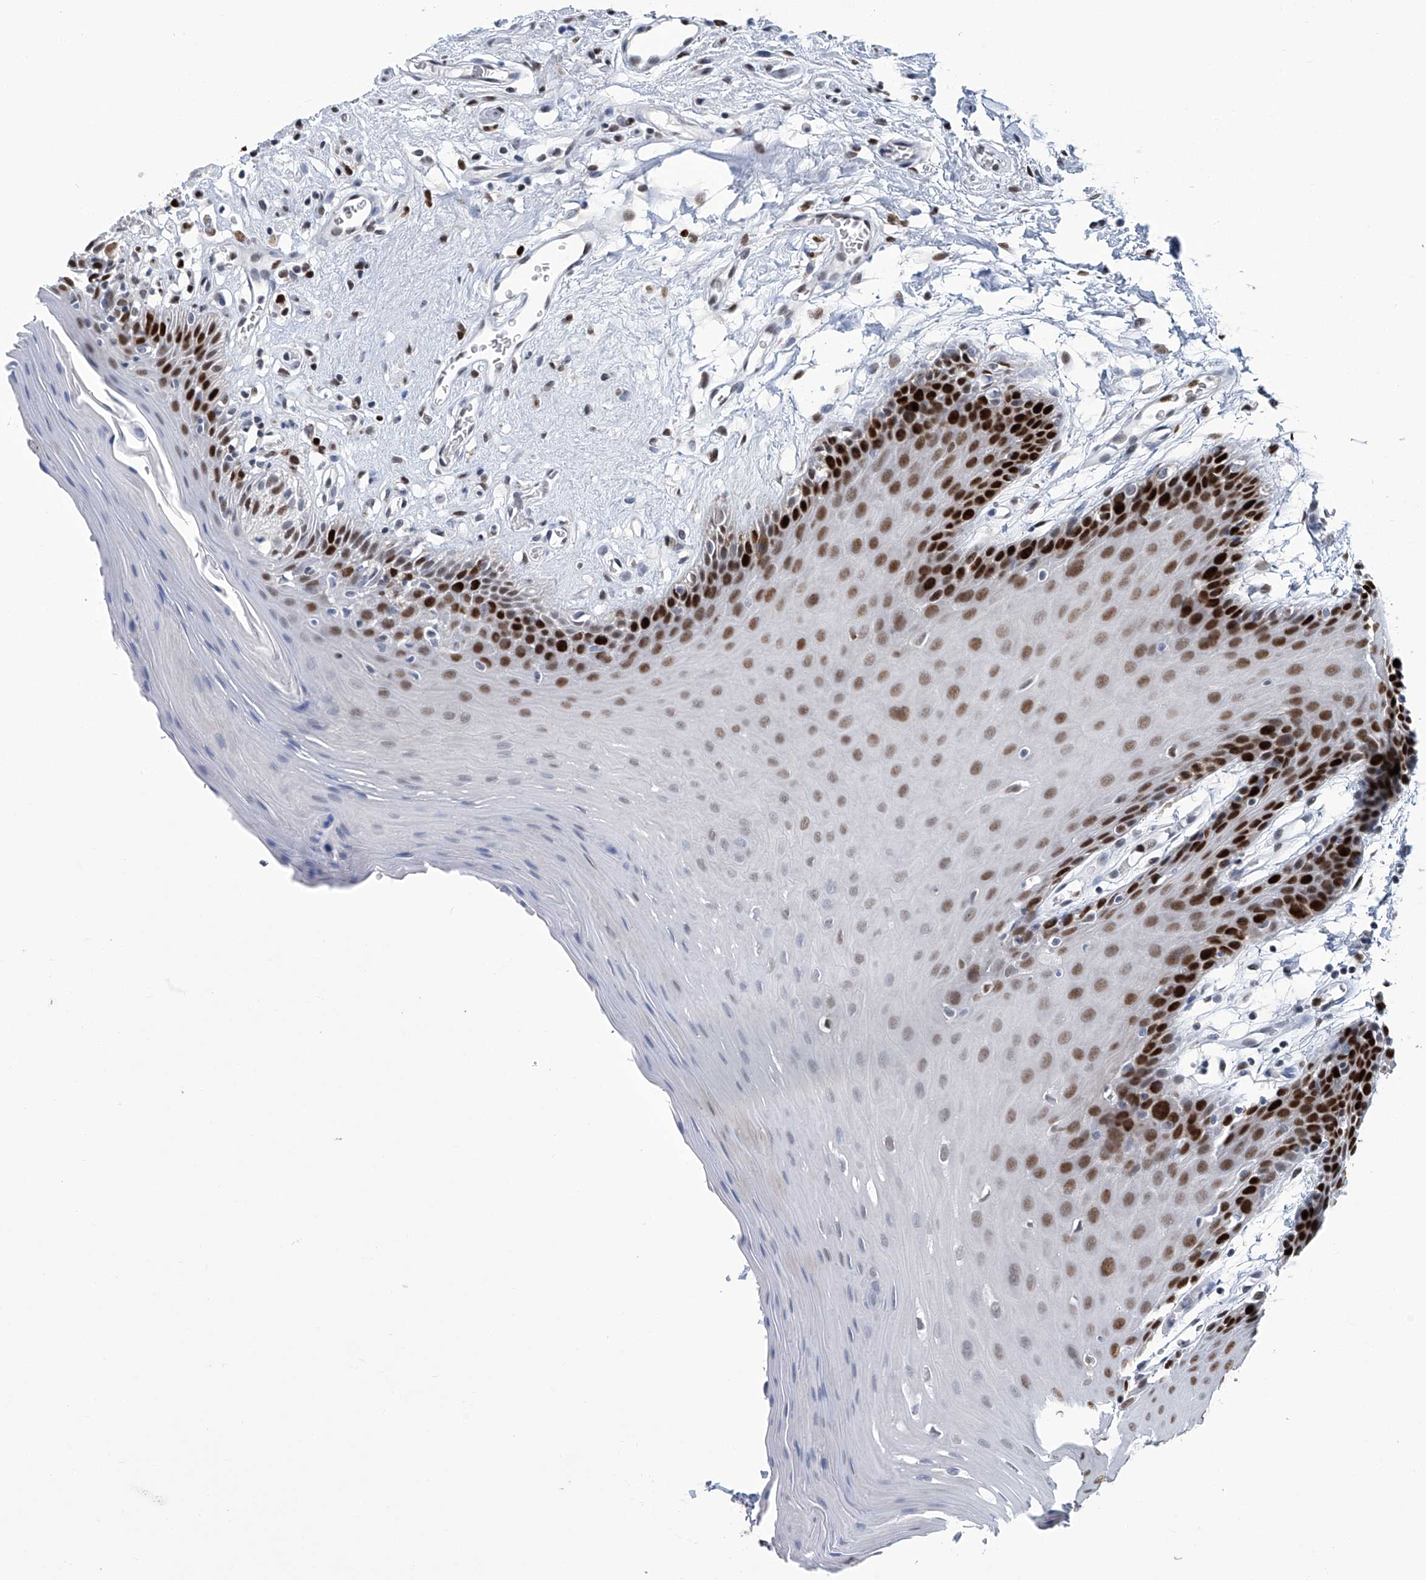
{"staining": {"intensity": "strong", "quantity": "25%-75%", "location": "nuclear"}, "tissue": "oral mucosa", "cell_type": "Squamous epithelial cells", "image_type": "normal", "snomed": [{"axis": "morphology", "description": "Normal tissue, NOS"}, {"axis": "morphology", "description": "Squamous cell carcinoma, NOS"}, {"axis": "topography", "description": "Skeletal muscle"}, {"axis": "topography", "description": "Oral tissue"}, {"axis": "topography", "description": "Salivary gland"}, {"axis": "topography", "description": "Head-Neck"}], "caption": "Squamous epithelial cells exhibit strong nuclear staining in about 25%-75% of cells in normal oral mucosa.", "gene": "PCNA", "patient": {"sex": "male", "age": 54}}